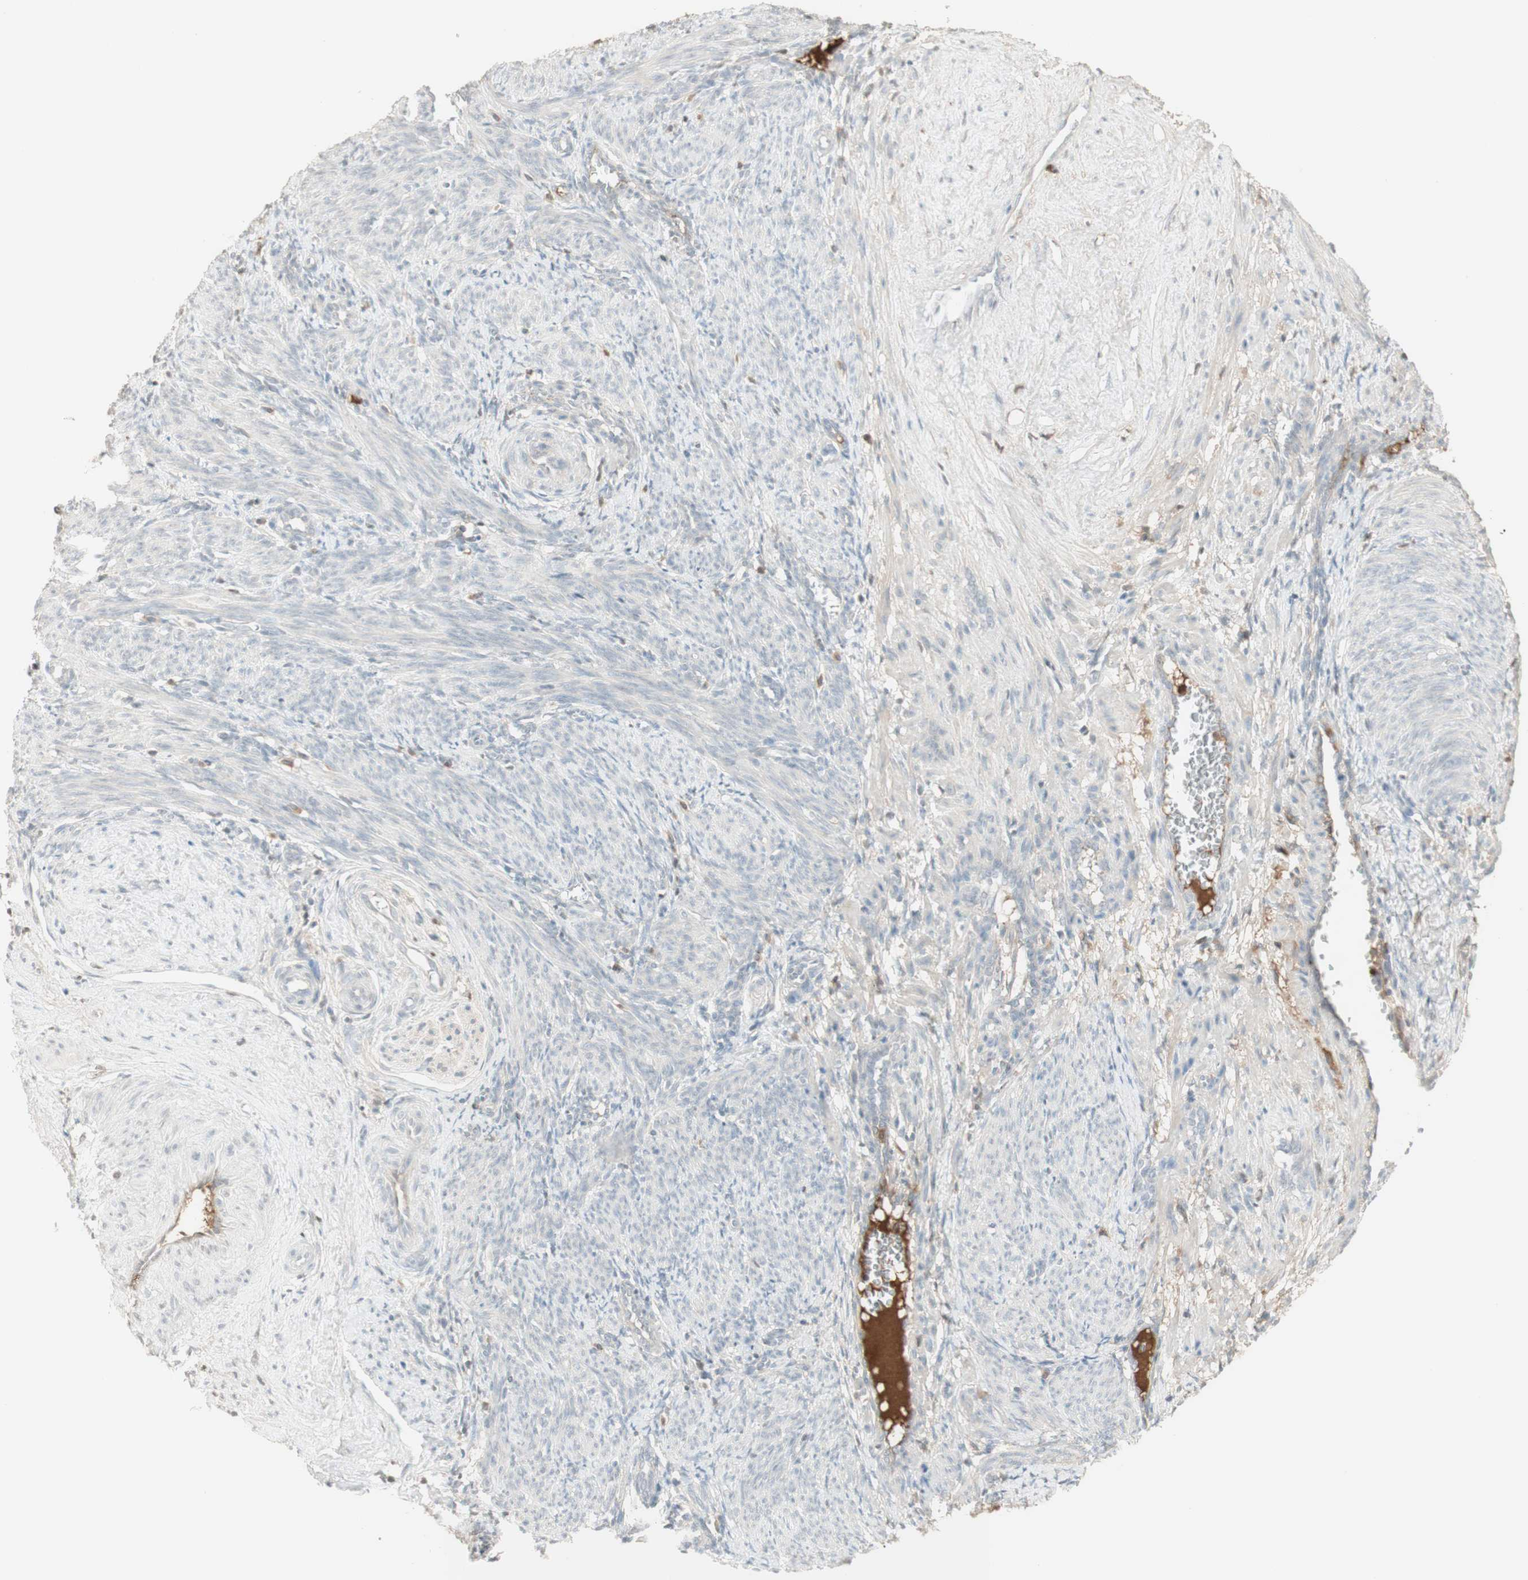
{"staining": {"intensity": "negative", "quantity": "none", "location": "none"}, "tissue": "smooth muscle", "cell_type": "Smooth muscle cells", "image_type": "normal", "snomed": [{"axis": "morphology", "description": "Normal tissue, NOS"}, {"axis": "topography", "description": "Endometrium"}], "caption": "The micrograph displays no staining of smooth muscle cells in benign smooth muscle. Nuclei are stained in blue.", "gene": "NID1", "patient": {"sex": "female", "age": 33}}